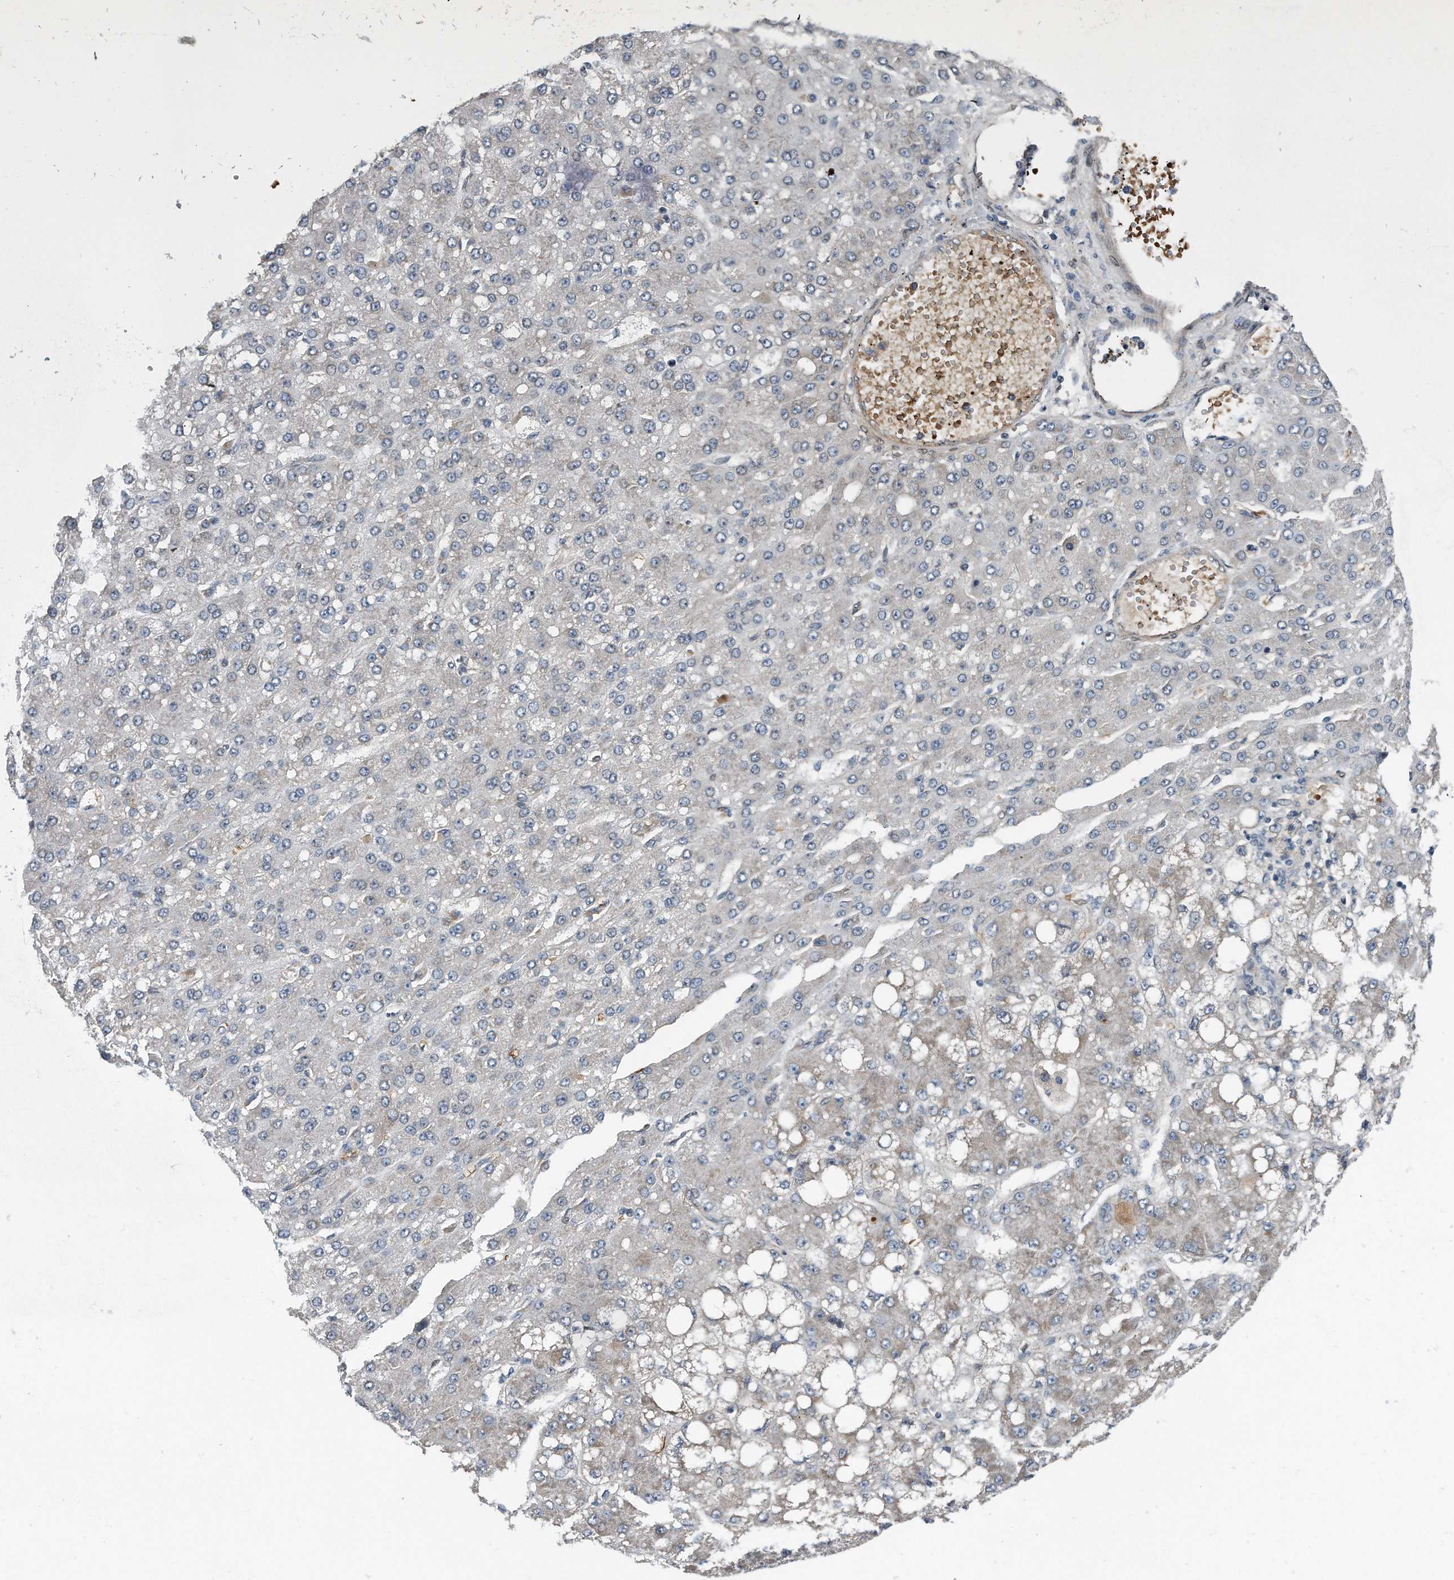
{"staining": {"intensity": "negative", "quantity": "none", "location": "none"}, "tissue": "liver cancer", "cell_type": "Tumor cells", "image_type": "cancer", "snomed": [{"axis": "morphology", "description": "Carcinoma, Hepatocellular, NOS"}, {"axis": "topography", "description": "Liver"}], "caption": "The histopathology image reveals no staining of tumor cells in liver hepatocellular carcinoma. The staining is performed using DAB (3,3'-diaminobenzidine) brown chromogen with nuclei counter-stained in using hematoxylin.", "gene": "ZNF79", "patient": {"sex": "male", "age": 67}}